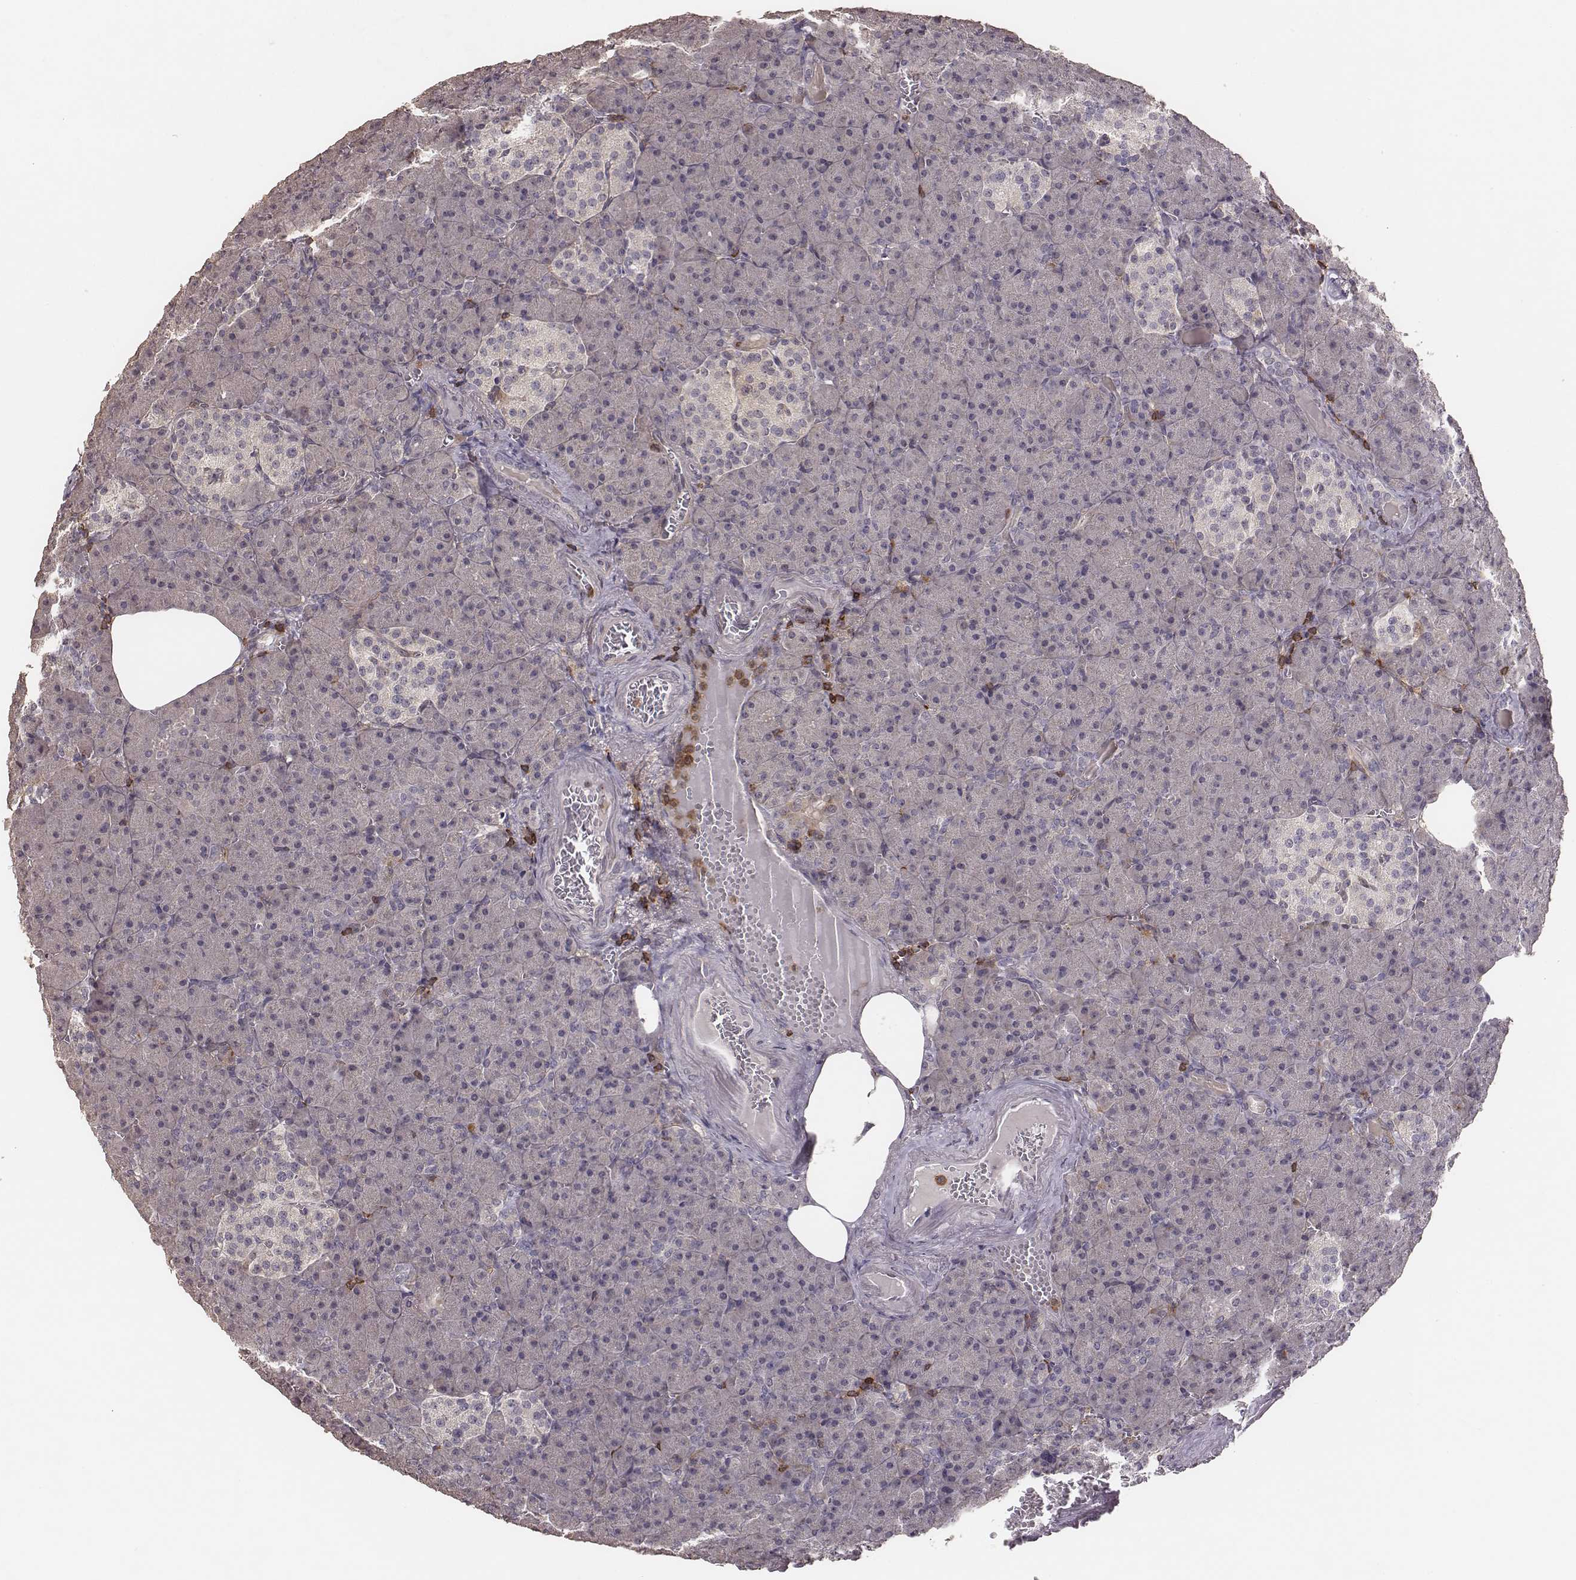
{"staining": {"intensity": "negative", "quantity": "none", "location": "none"}, "tissue": "pancreas", "cell_type": "Exocrine glandular cells", "image_type": "normal", "snomed": [{"axis": "morphology", "description": "Normal tissue, NOS"}, {"axis": "topography", "description": "Pancreas"}], "caption": "Immunohistochemical staining of normal human pancreas demonstrates no significant expression in exocrine glandular cells. (DAB immunohistochemistry (IHC) visualized using brightfield microscopy, high magnification).", "gene": "PILRA", "patient": {"sex": "female", "age": 74}}